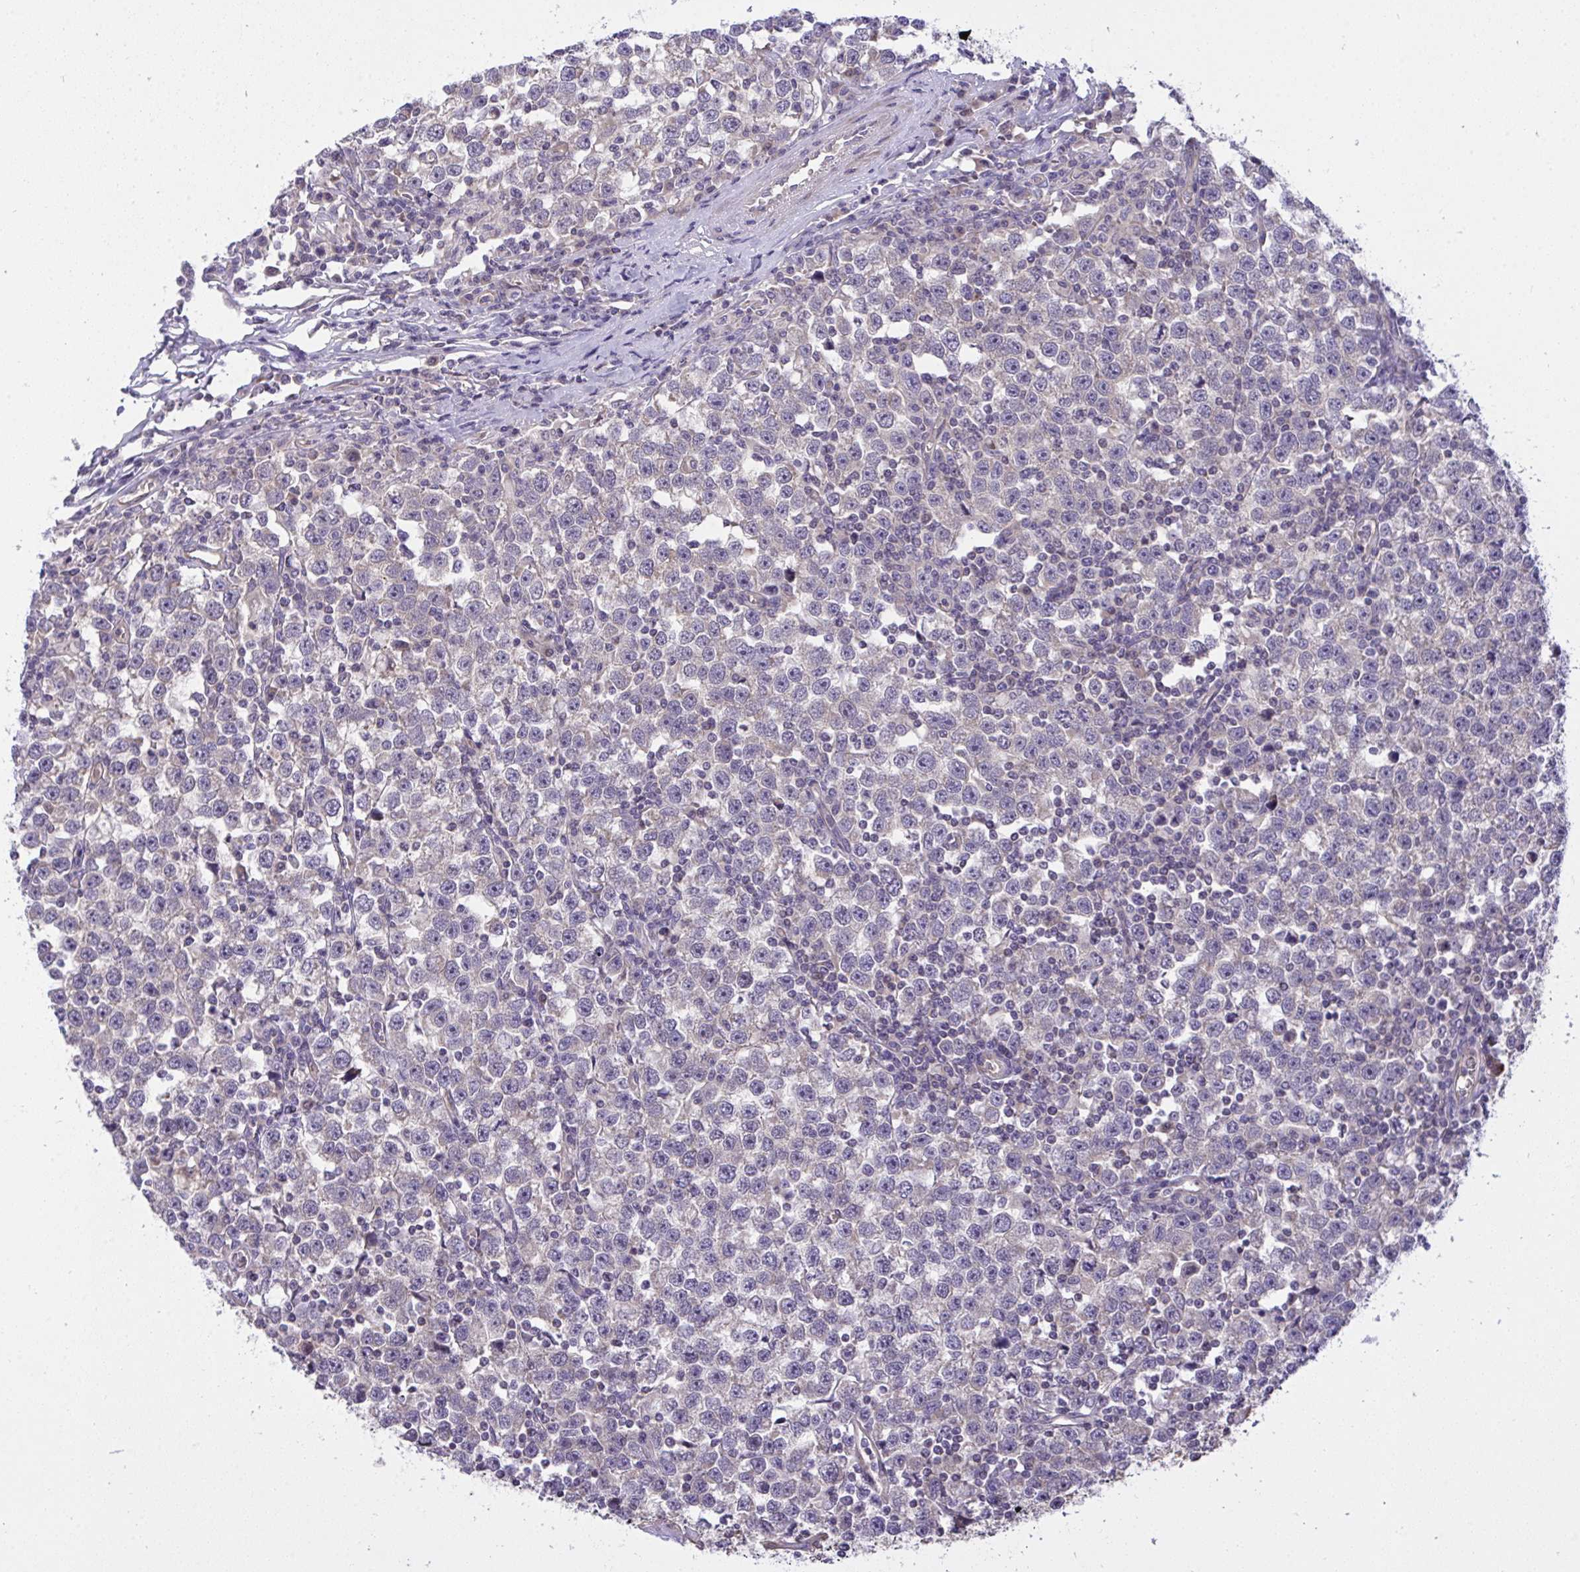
{"staining": {"intensity": "negative", "quantity": "none", "location": "none"}, "tissue": "testis cancer", "cell_type": "Tumor cells", "image_type": "cancer", "snomed": [{"axis": "morphology", "description": "Seminoma, NOS"}, {"axis": "topography", "description": "Testis"}], "caption": "Immunohistochemistry (IHC) image of neoplastic tissue: testis cancer stained with DAB demonstrates no significant protein positivity in tumor cells.", "gene": "C19orf54", "patient": {"sex": "male", "age": 43}}